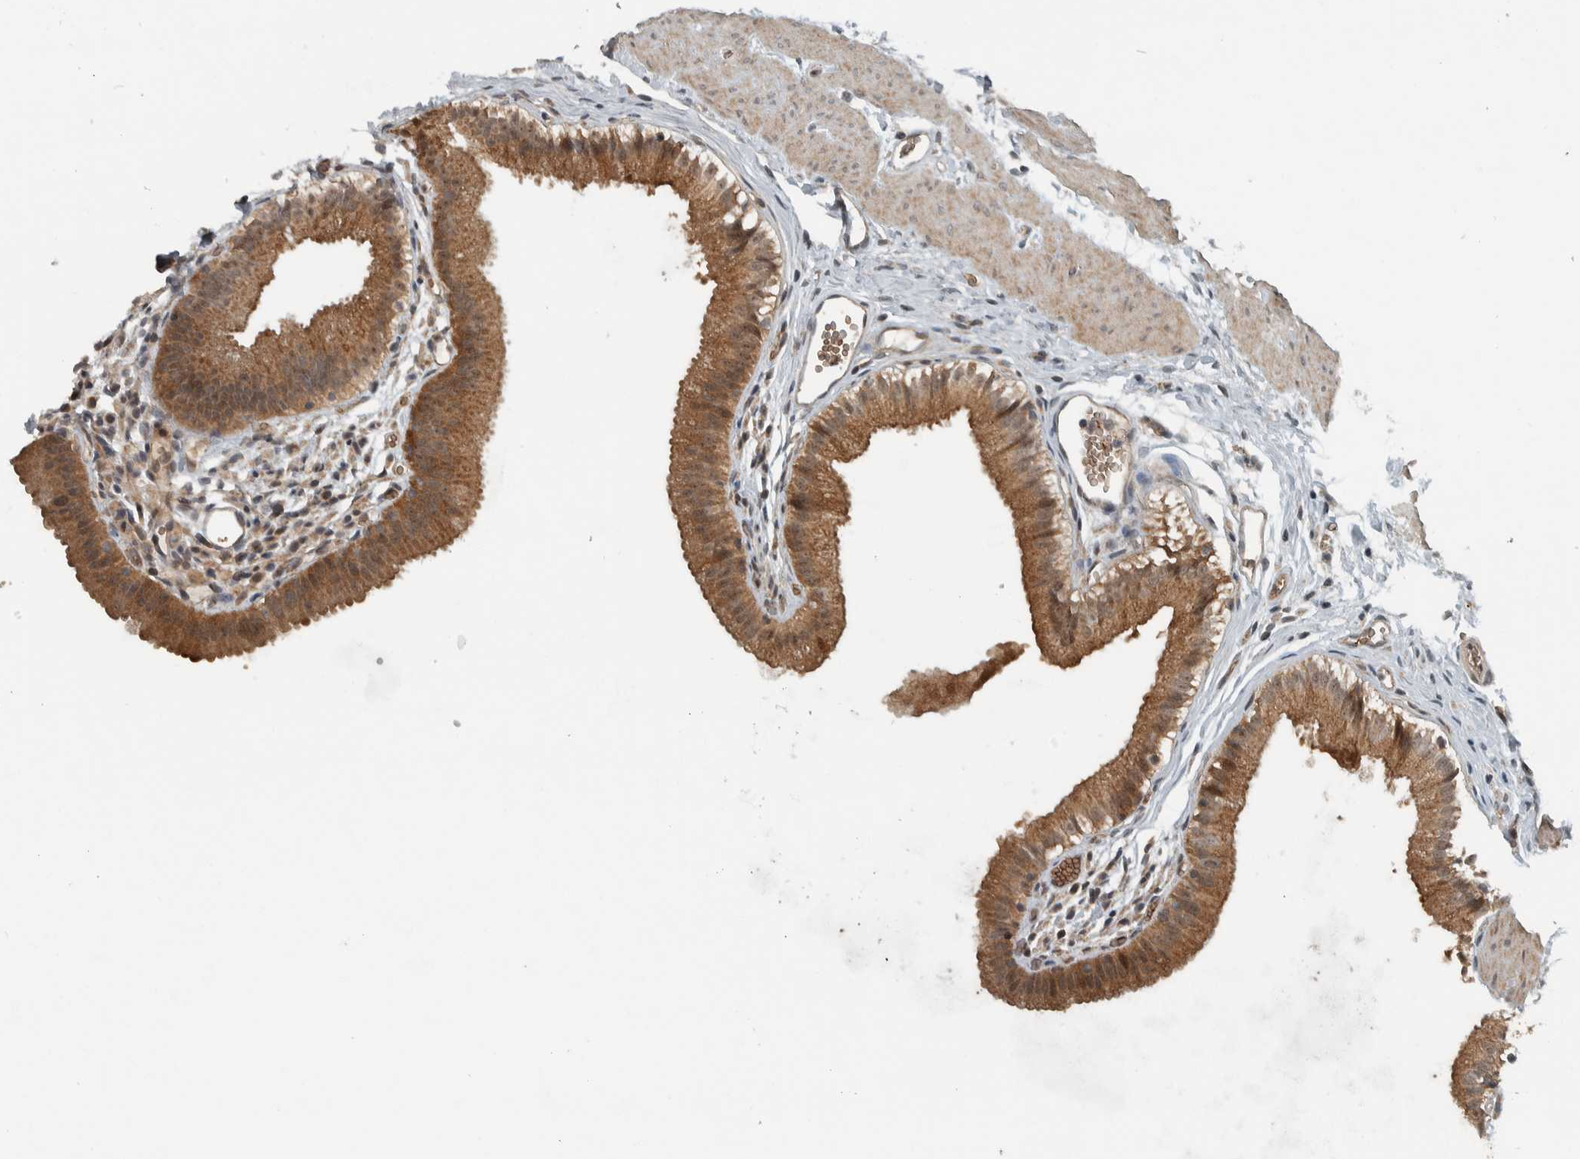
{"staining": {"intensity": "strong", "quantity": ">75%", "location": "cytoplasmic/membranous,nuclear"}, "tissue": "gallbladder", "cell_type": "Glandular cells", "image_type": "normal", "snomed": [{"axis": "morphology", "description": "Normal tissue, NOS"}, {"axis": "topography", "description": "Gallbladder"}], "caption": "Immunohistochemistry (IHC) photomicrograph of benign gallbladder stained for a protein (brown), which shows high levels of strong cytoplasmic/membranous,nuclear expression in about >75% of glandular cells.", "gene": "NAPG", "patient": {"sex": "female", "age": 26}}